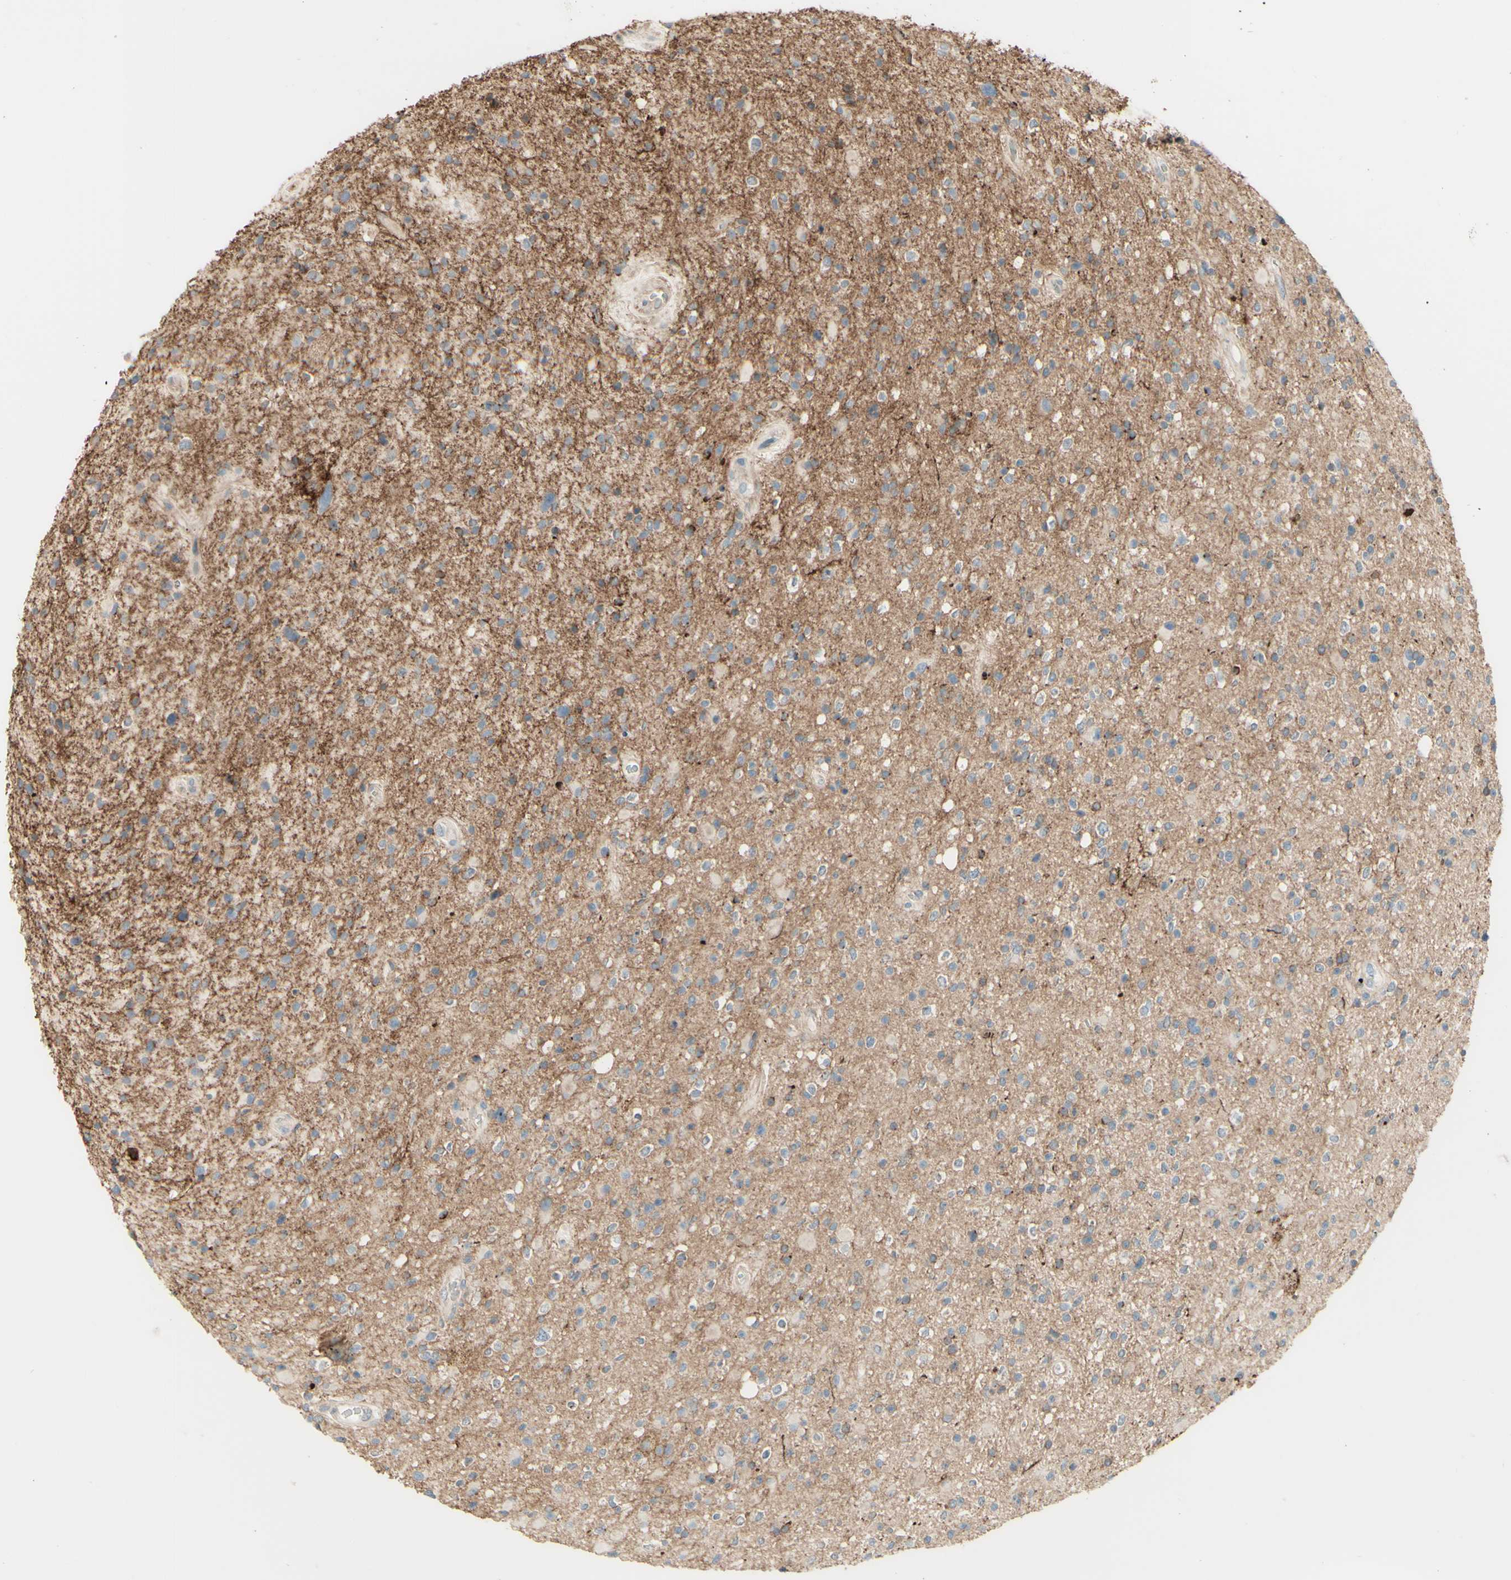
{"staining": {"intensity": "negative", "quantity": "none", "location": "none"}, "tissue": "glioma", "cell_type": "Tumor cells", "image_type": "cancer", "snomed": [{"axis": "morphology", "description": "Glioma, malignant, High grade"}, {"axis": "topography", "description": "Brain"}], "caption": "This is a photomicrograph of immunohistochemistry staining of glioma, which shows no positivity in tumor cells.", "gene": "RNF149", "patient": {"sex": "male", "age": 33}}